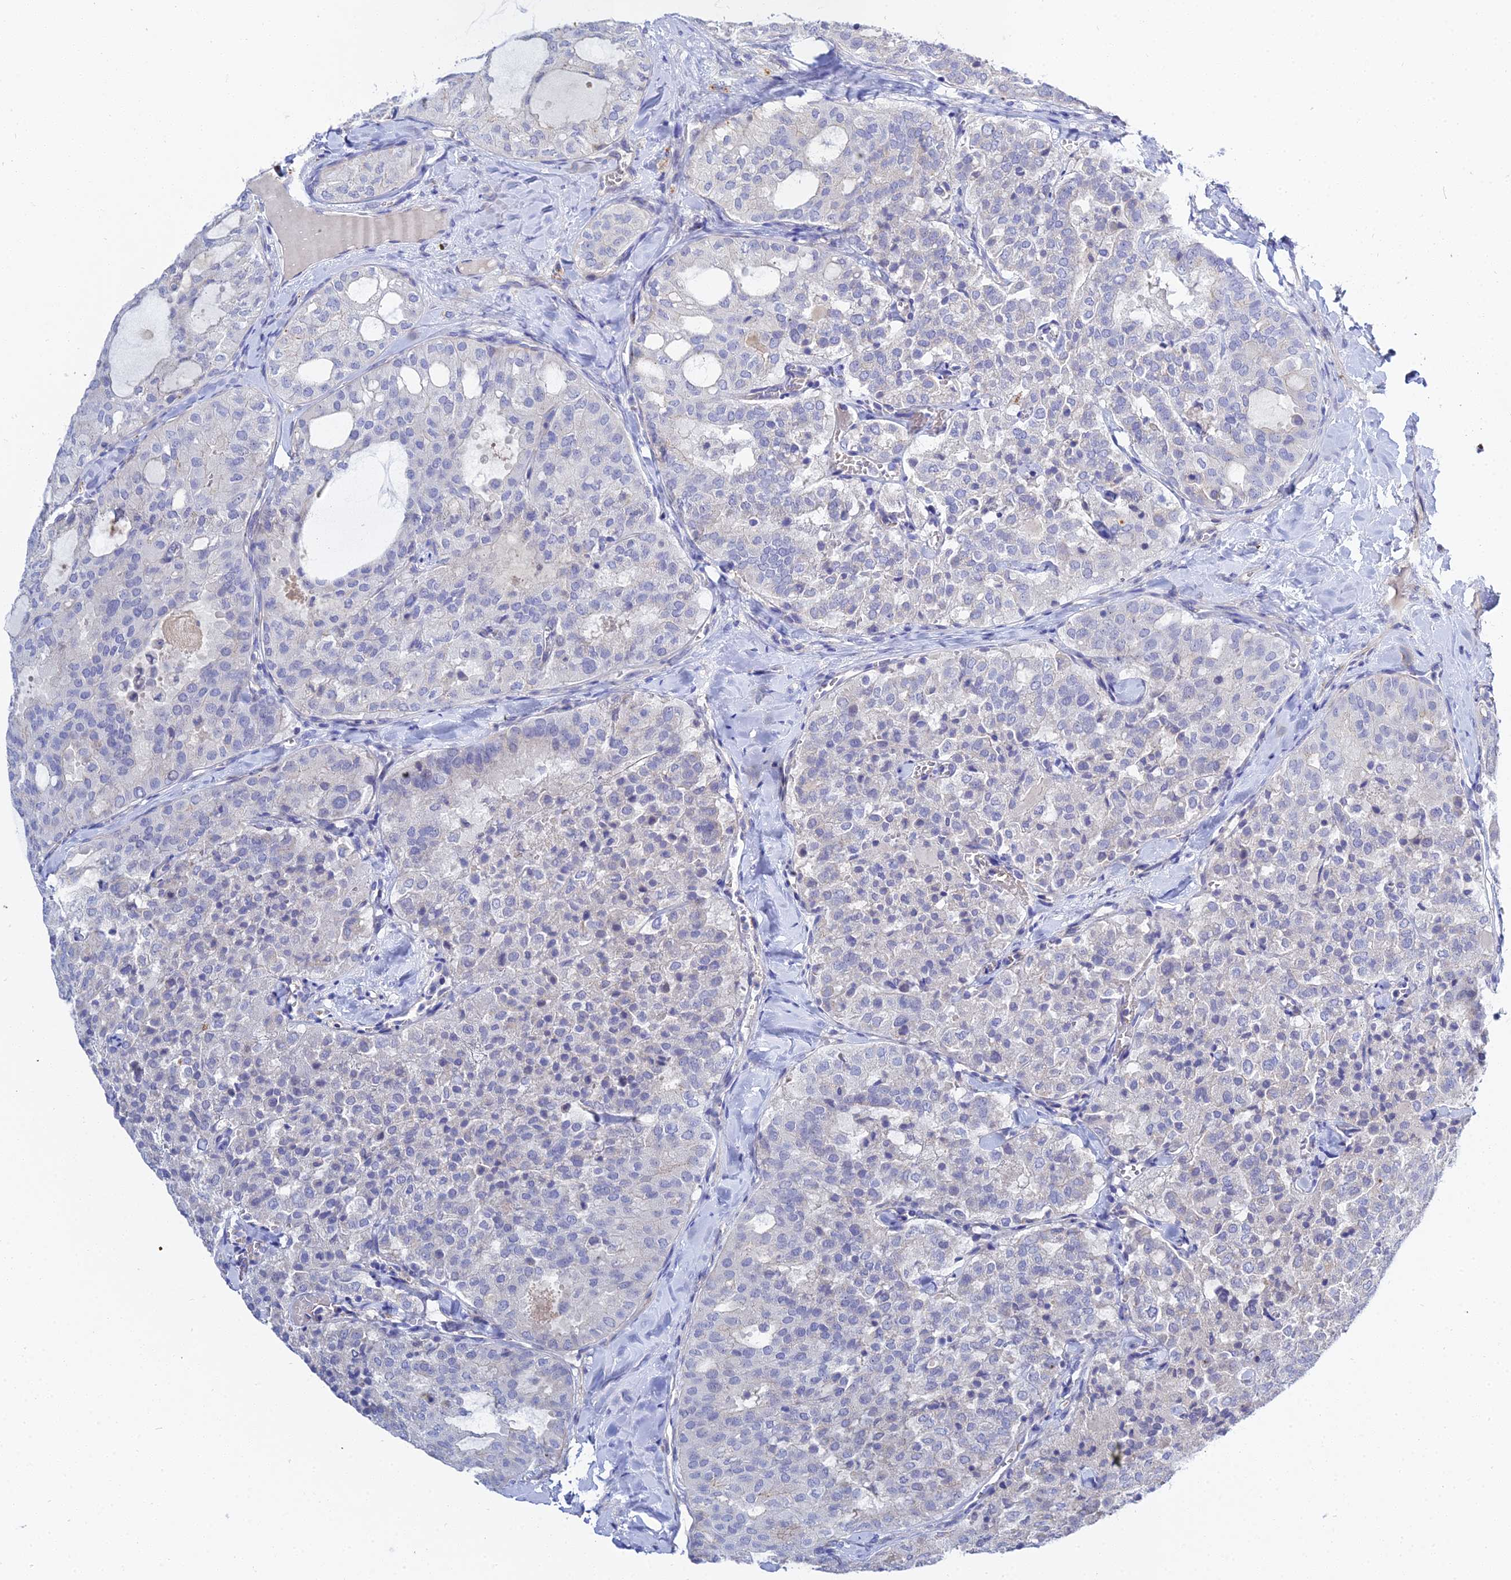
{"staining": {"intensity": "negative", "quantity": "none", "location": "none"}, "tissue": "thyroid cancer", "cell_type": "Tumor cells", "image_type": "cancer", "snomed": [{"axis": "morphology", "description": "Follicular adenoma carcinoma, NOS"}, {"axis": "topography", "description": "Thyroid gland"}], "caption": "DAB (3,3'-diaminobenzidine) immunohistochemical staining of human thyroid cancer (follicular adenoma carcinoma) displays no significant expression in tumor cells.", "gene": "APOBEC3H", "patient": {"sex": "male", "age": 75}}